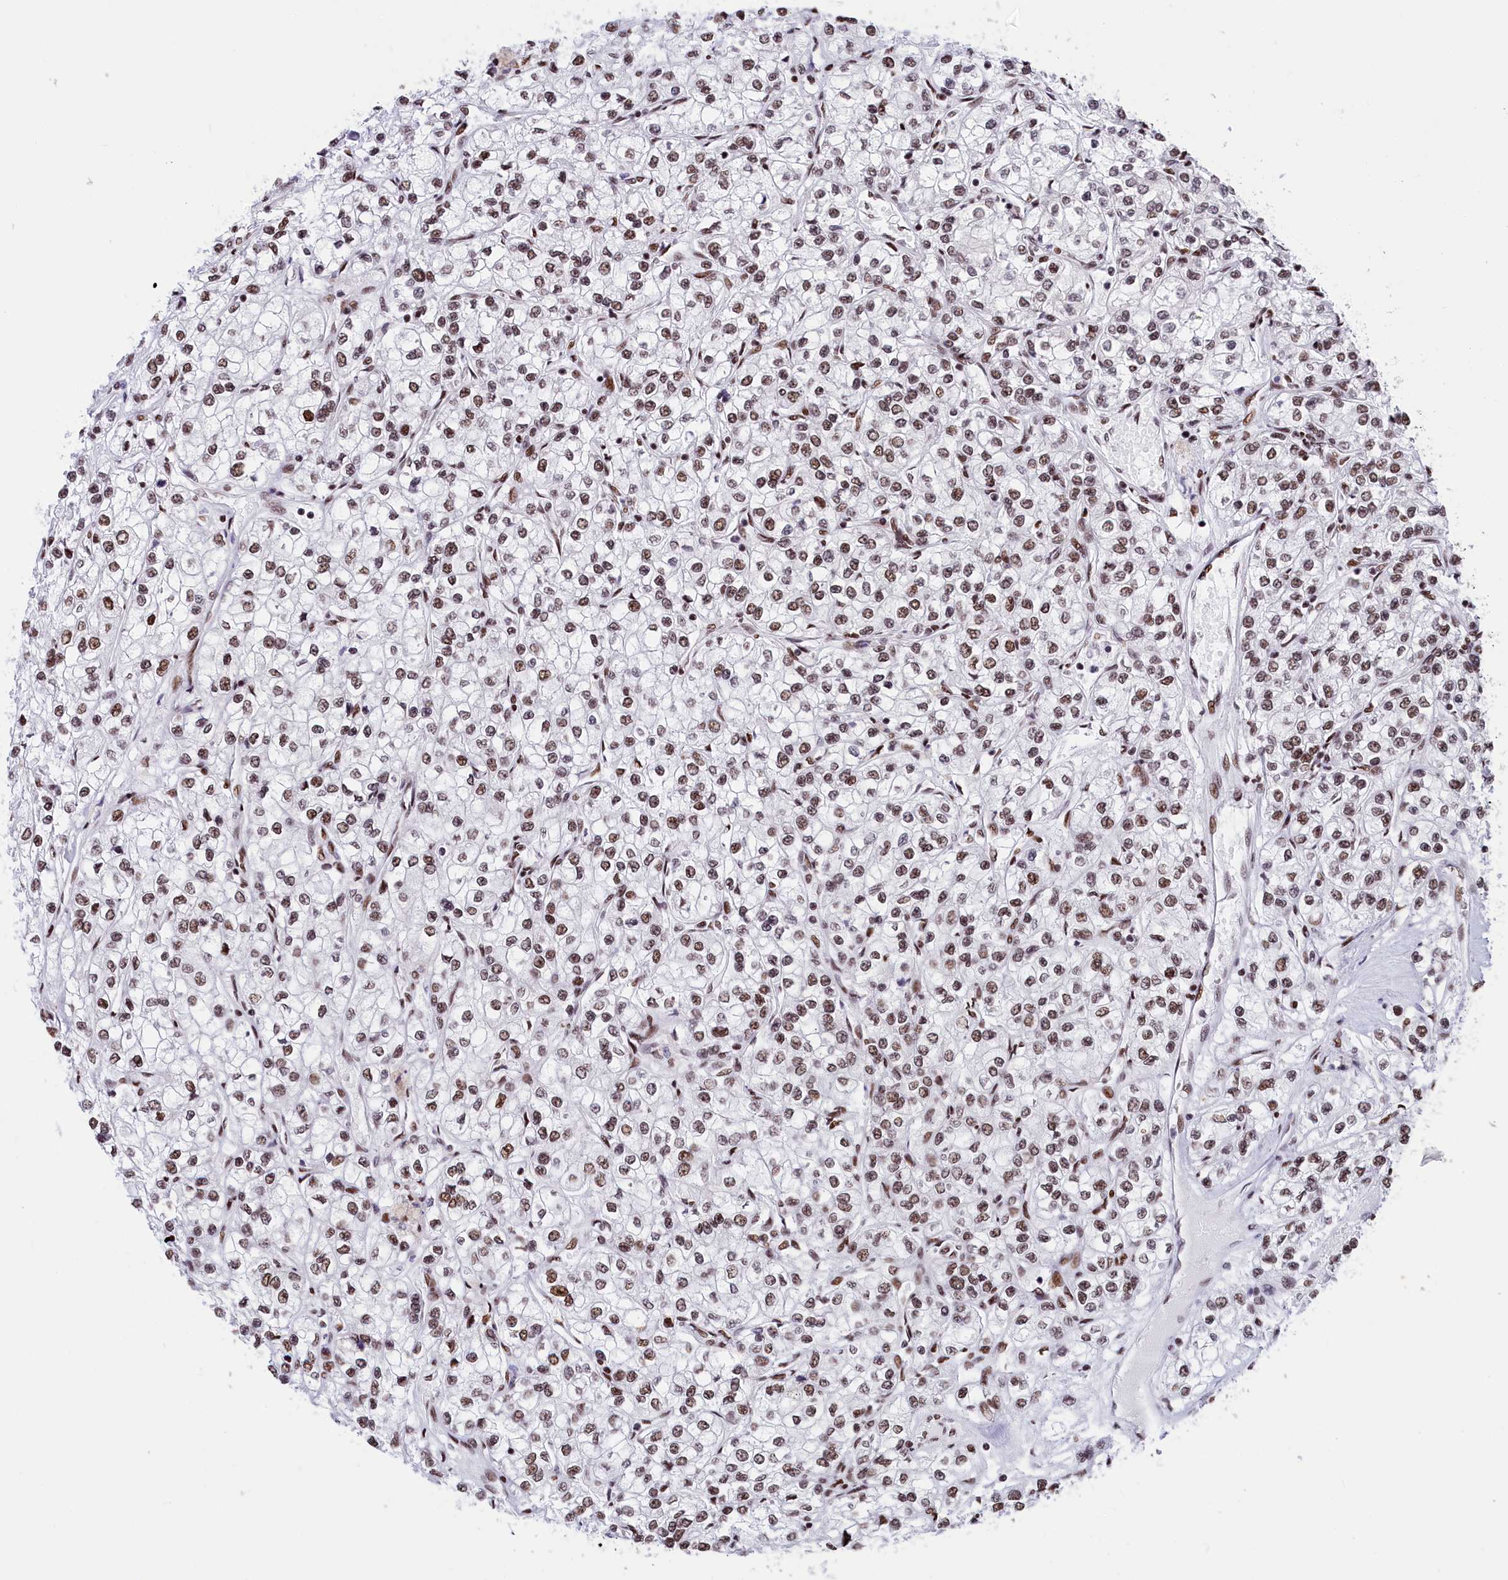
{"staining": {"intensity": "moderate", "quantity": ">75%", "location": "nuclear"}, "tissue": "renal cancer", "cell_type": "Tumor cells", "image_type": "cancer", "snomed": [{"axis": "morphology", "description": "Adenocarcinoma, NOS"}, {"axis": "topography", "description": "Kidney"}], "caption": "IHC (DAB (3,3'-diaminobenzidine)) staining of human renal cancer exhibits moderate nuclear protein expression in approximately >75% of tumor cells.", "gene": "SNRNP70", "patient": {"sex": "male", "age": 80}}